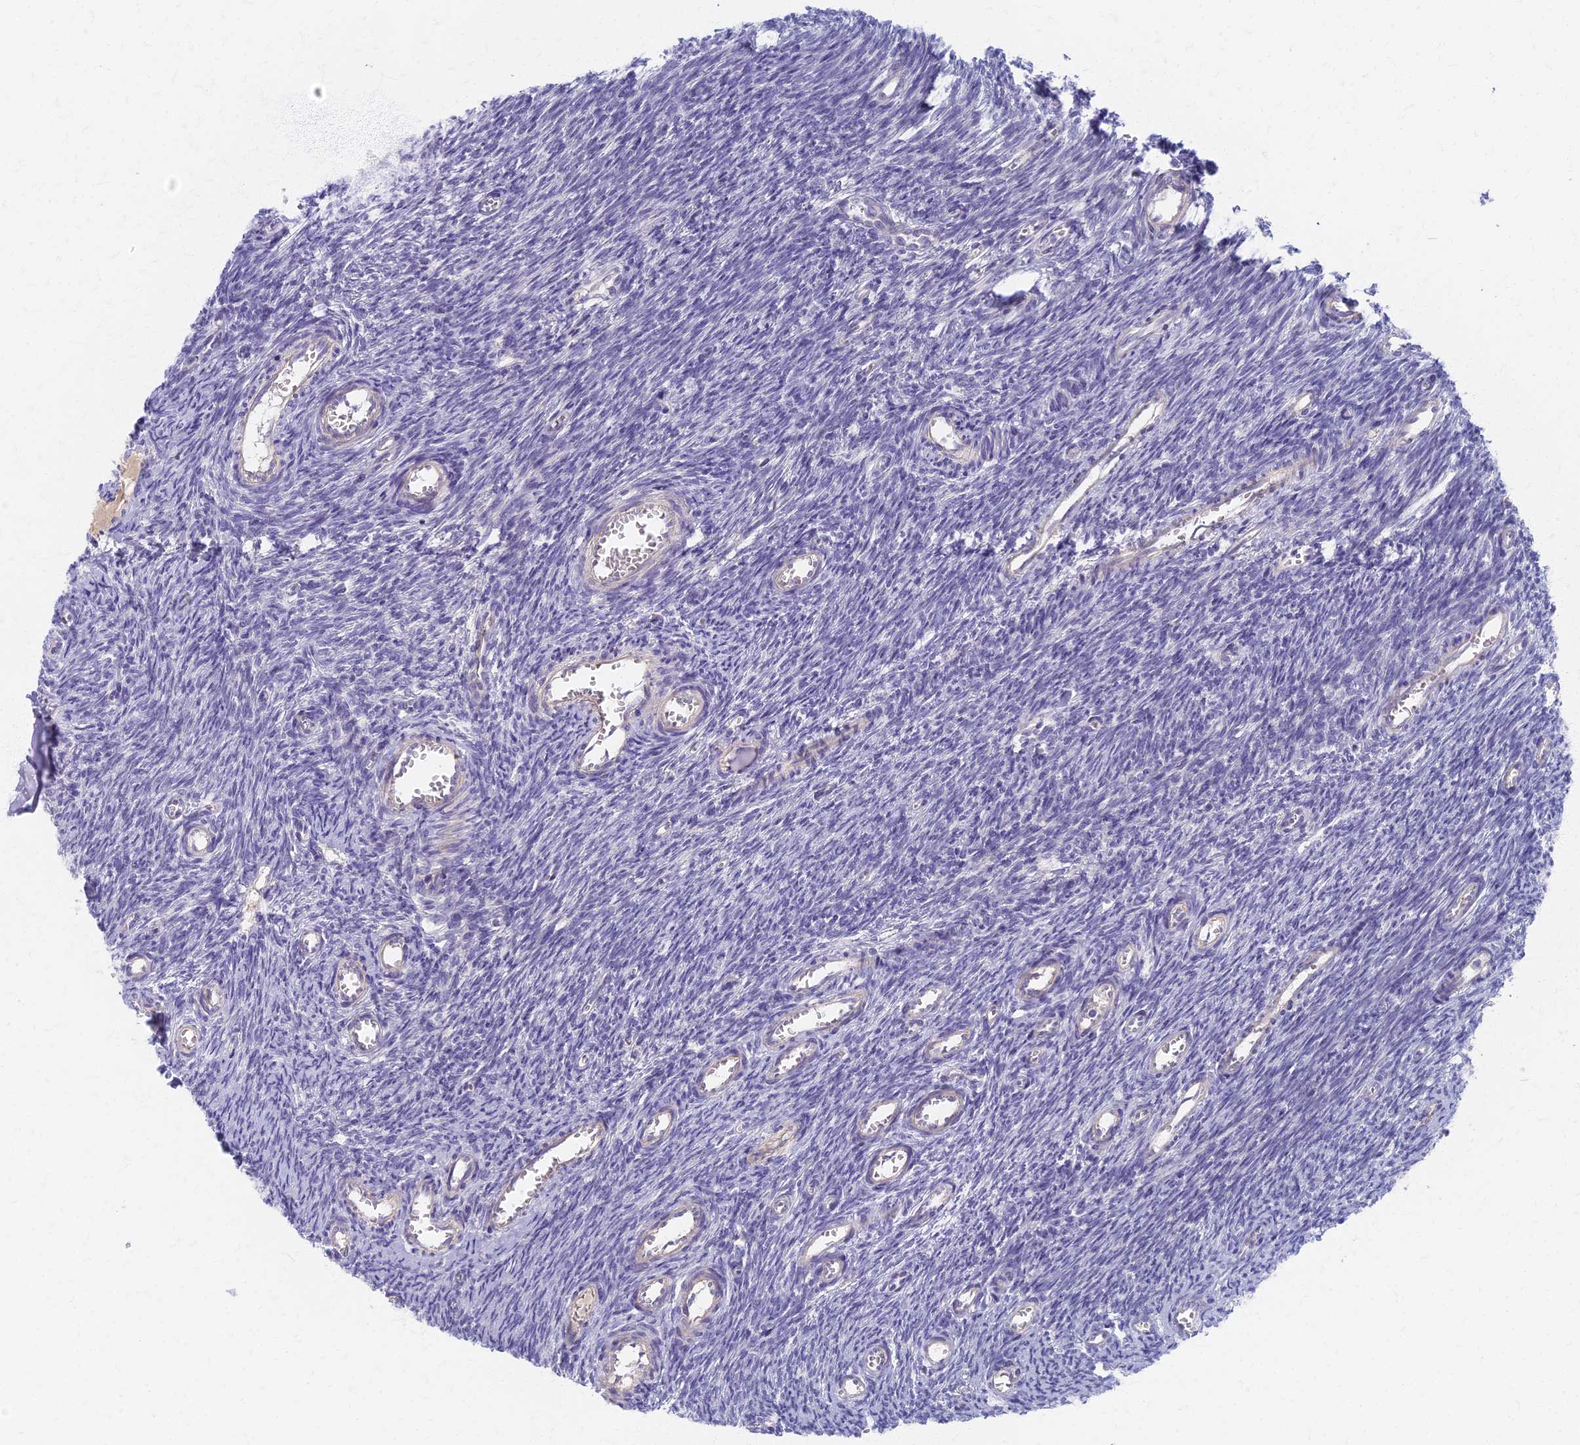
{"staining": {"intensity": "negative", "quantity": "none", "location": "none"}, "tissue": "ovary", "cell_type": "Follicle cells", "image_type": "normal", "snomed": [{"axis": "morphology", "description": "Normal tissue, NOS"}, {"axis": "topography", "description": "Ovary"}], "caption": "Follicle cells are negative for protein expression in benign human ovary. (DAB (3,3'-diaminobenzidine) immunohistochemistry with hematoxylin counter stain).", "gene": "AP4E1", "patient": {"sex": "female", "age": 44}}